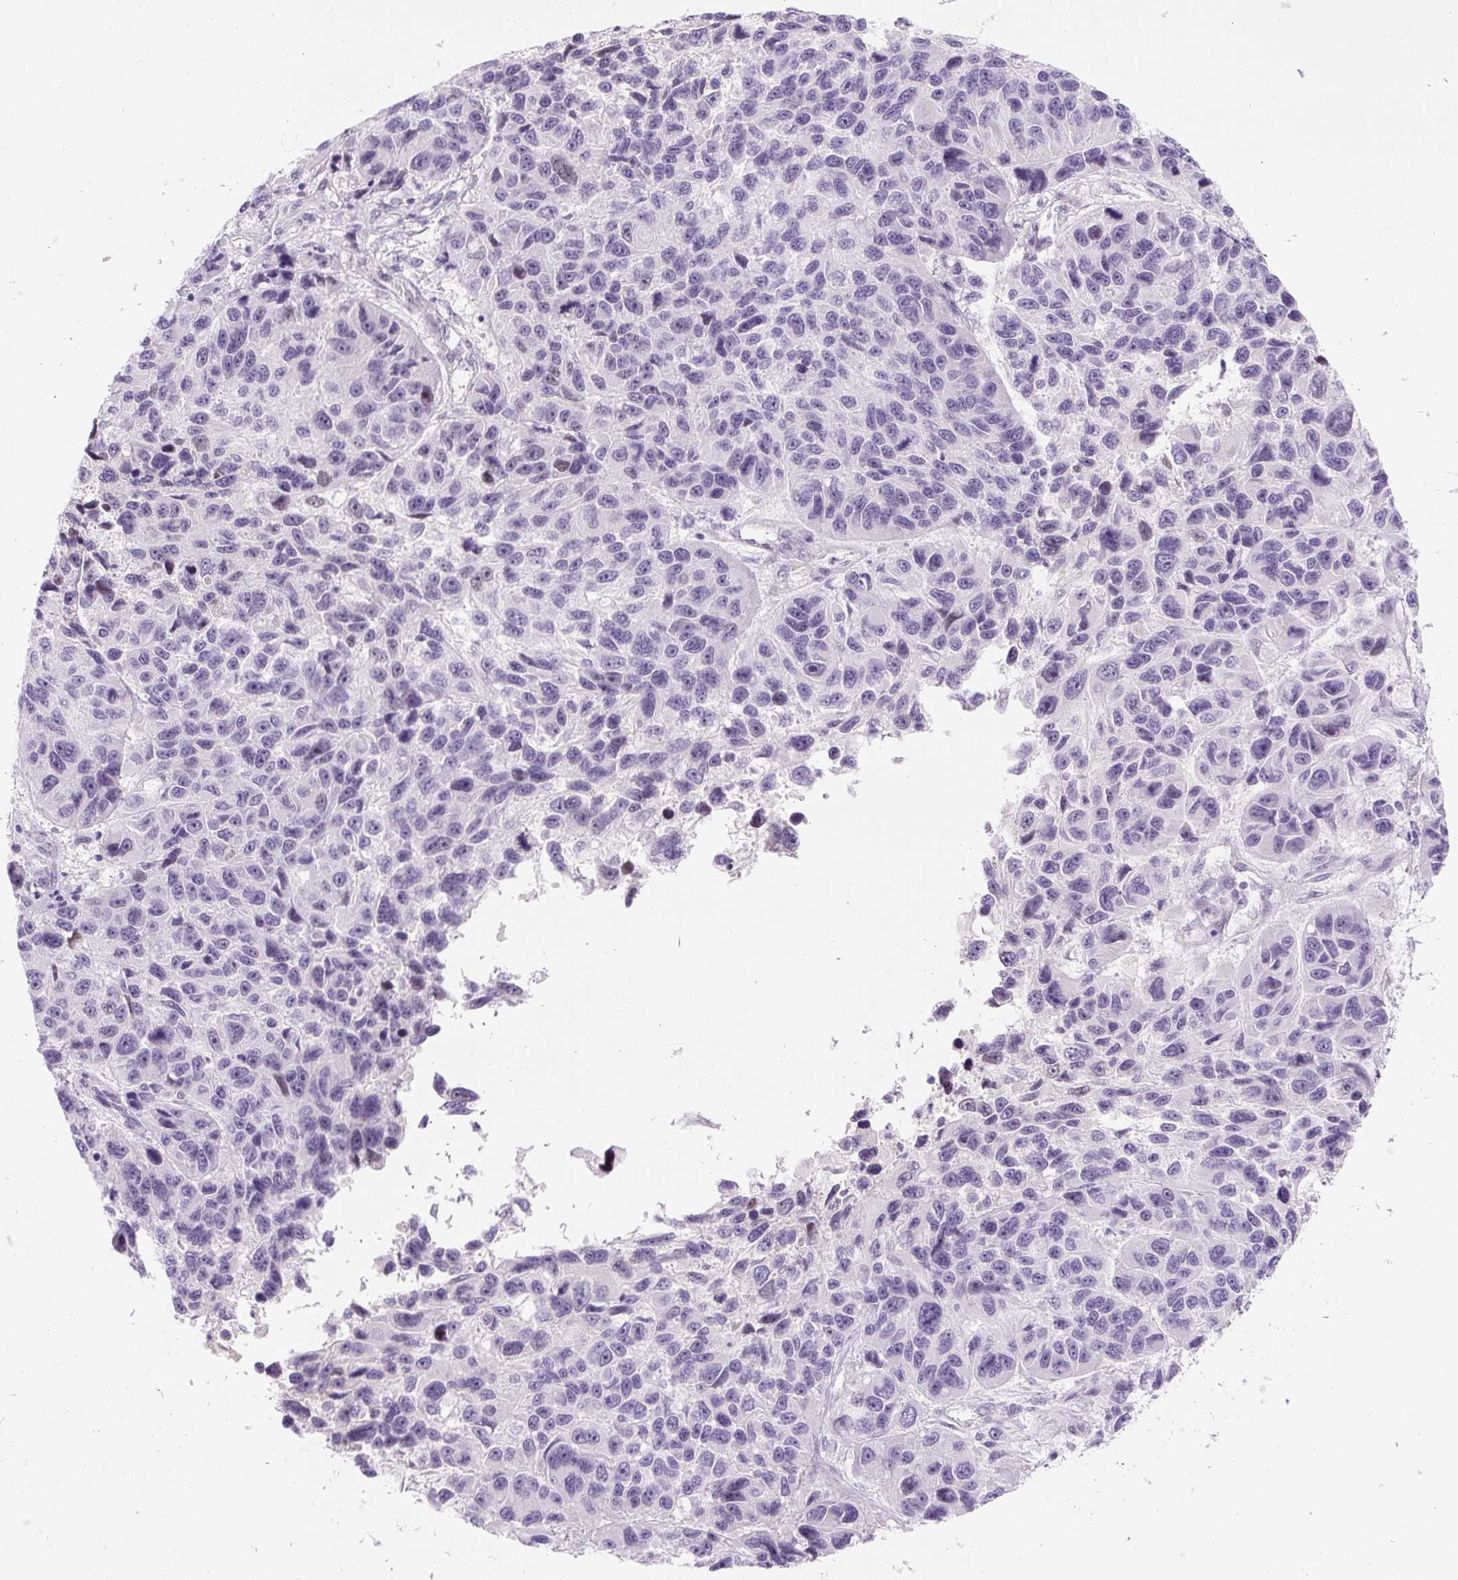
{"staining": {"intensity": "negative", "quantity": "none", "location": "none"}, "tissue": "melanoma", "cell_type": "Tumor cells", "image_type": "cancer", "snomed": [{"axis": "morphology", "description": "Malignant melanoma, NOS"}, {"axis": "topography", "description": "Skin"}], "caption": "Immunohistochemistry (IHC) of melanoma shows no staining in tumor cells. The staining was performed using DAB (3,3'-diaminobenzidine) to visualize the protein expression in brown, while the nuclei were stained in blue with hematoxylin (Magnification: 20x).", "gene": "PRM1", "patient": {"sex": "male", "age": 53}}